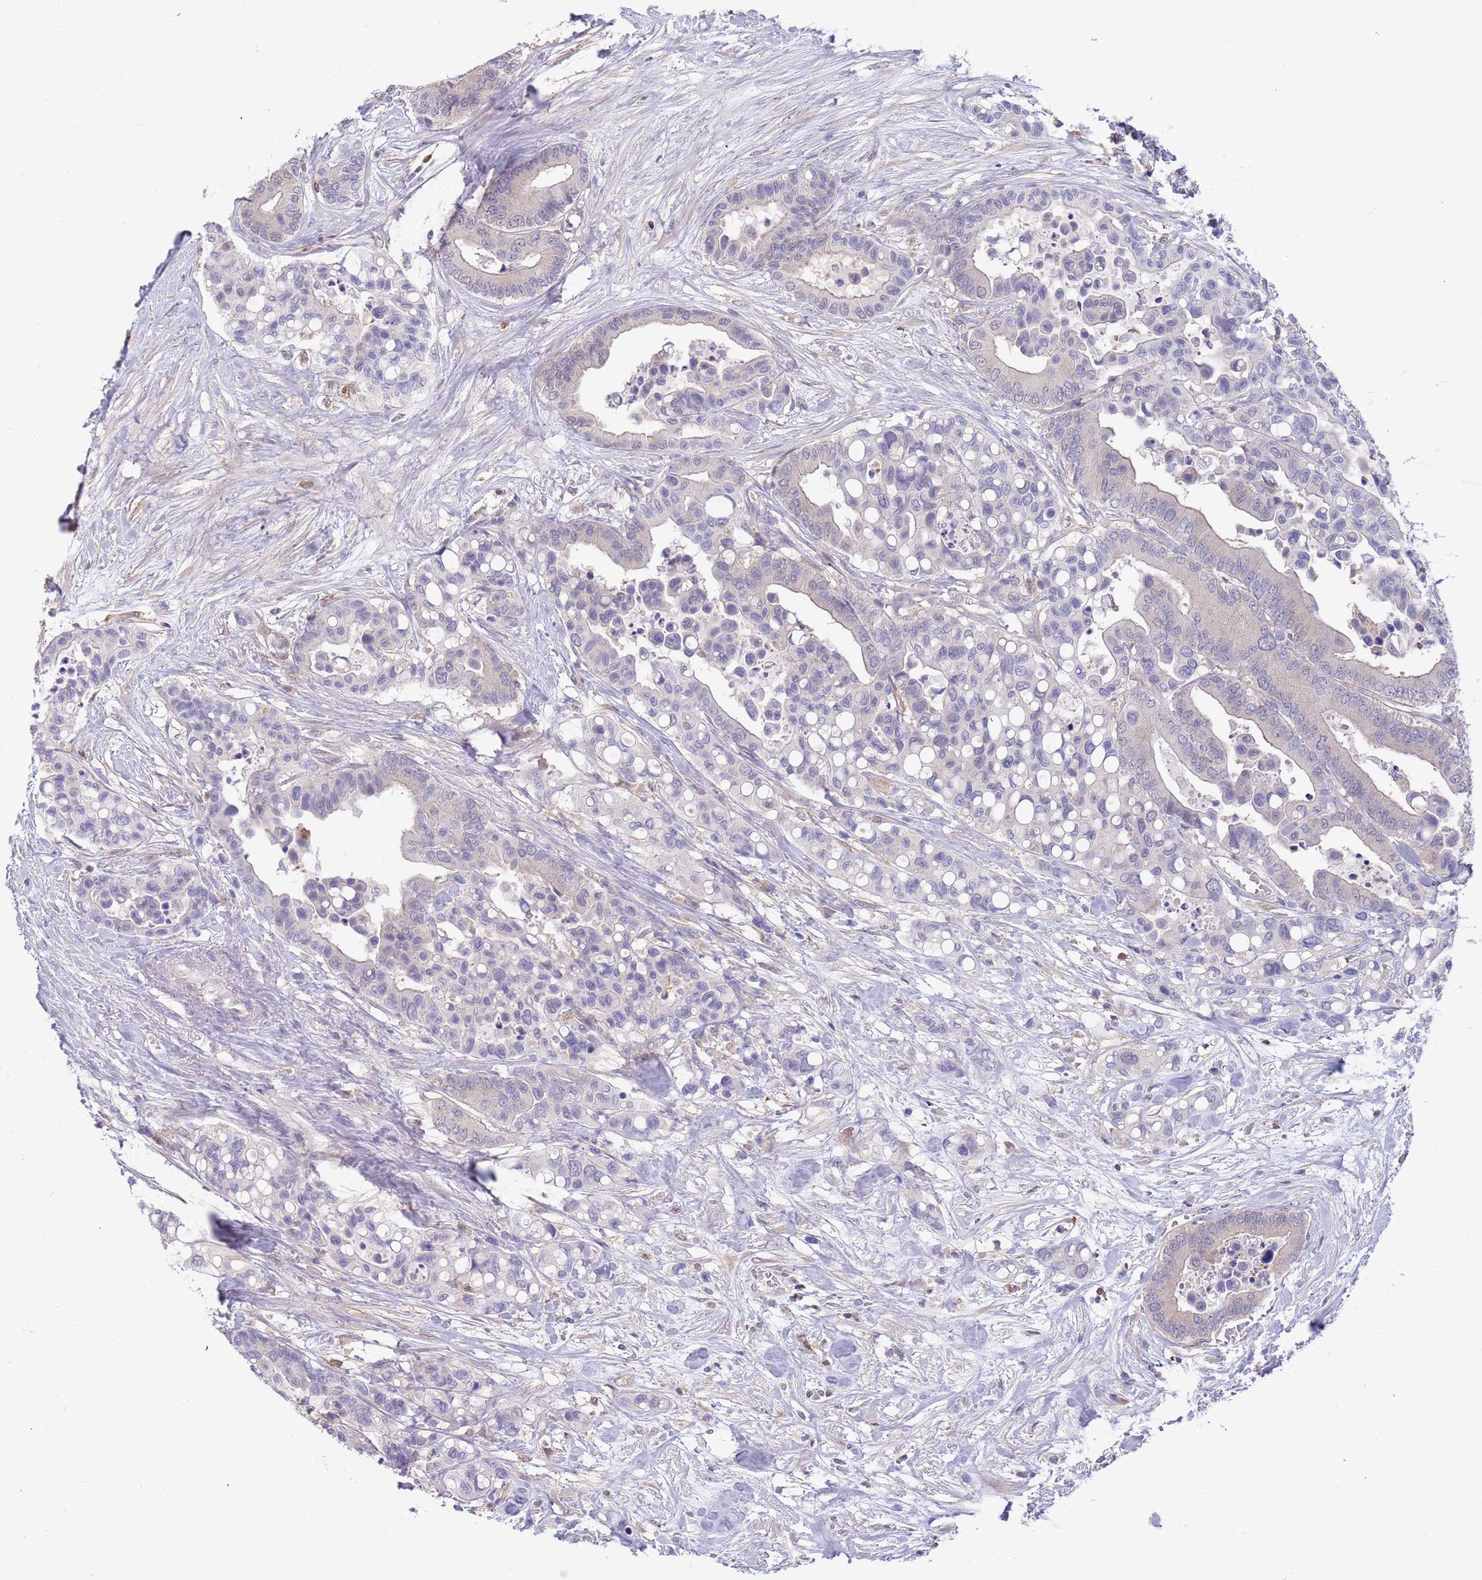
{"staining": {"intensity": "negative", "quantity": "none", "location": "none"}, "tissue": "colorectal cancer", "cell_type": "Tumor cells", "image_type": "cancer", "snomed": [{"axis": "morphology", "description": "Adenocarcinoma, NOS"}, {"axis": "topography", "description": "Colon"}], "caption": "DAB immunohistochemical staining of colorectal adenocarcinoma reveals no significant staining in tumor cells.", "gene": "AP5S1", "patient": {"sex": "male", "age": 82}}